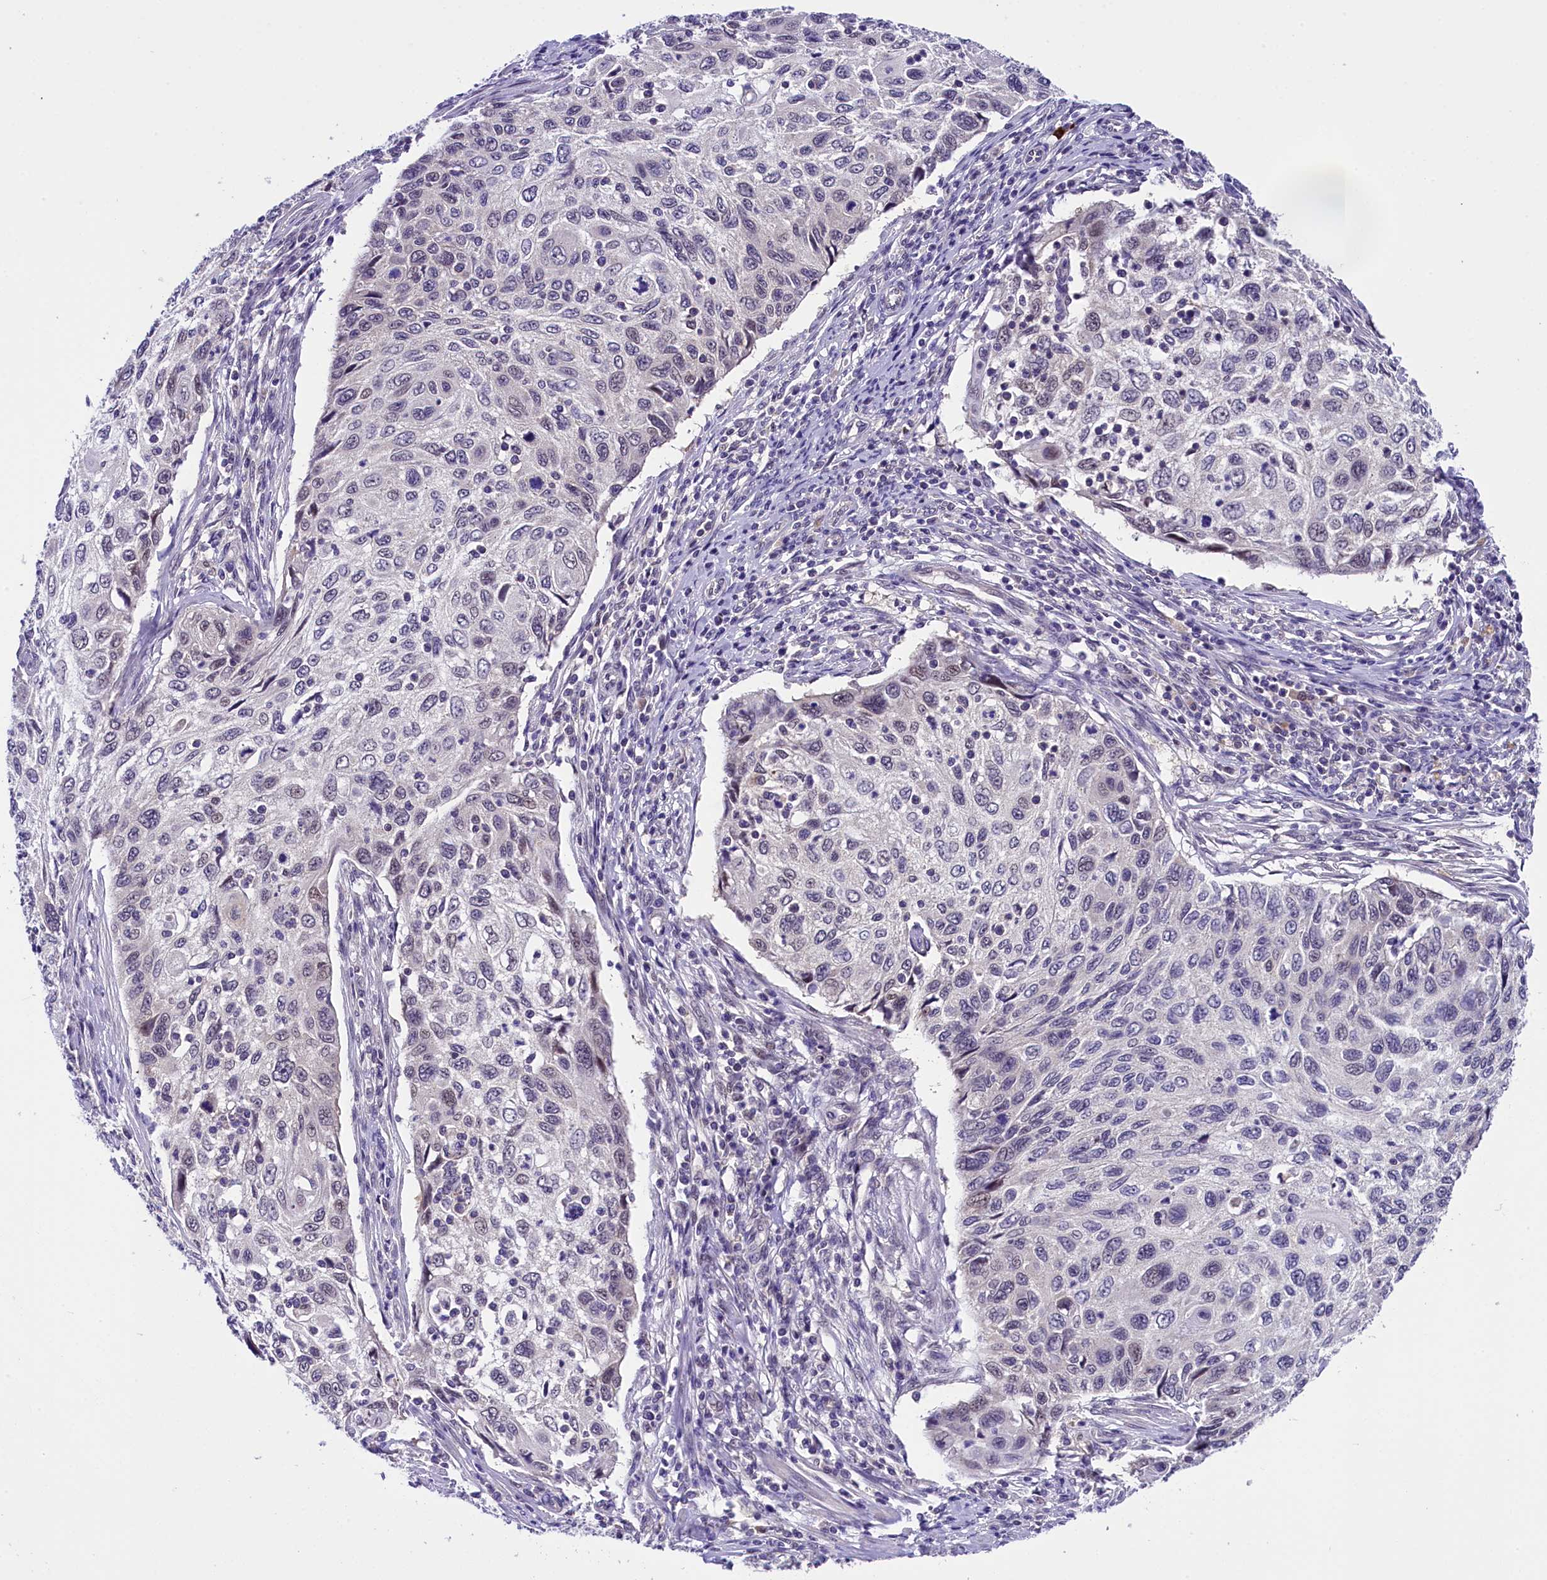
{"staining": {"intensity": "negative", "quantity": "none", "location": "none"}, "tissue": "cervical cancer", "cell_type": "Tumor cells", "image_type": "cancer", "snomed": [{"axis": "morphology", "description": "Squamous cell carcinoma, NOS"}, {"axis": "topography", "description": "Cervix"}], "caption": "Image shows no protein expression in tumor cells of cervical cancer (squamous cell carcinoma) tissue.", "gene": "IQCN", "patient": {"sex": "female", "age": 70}}